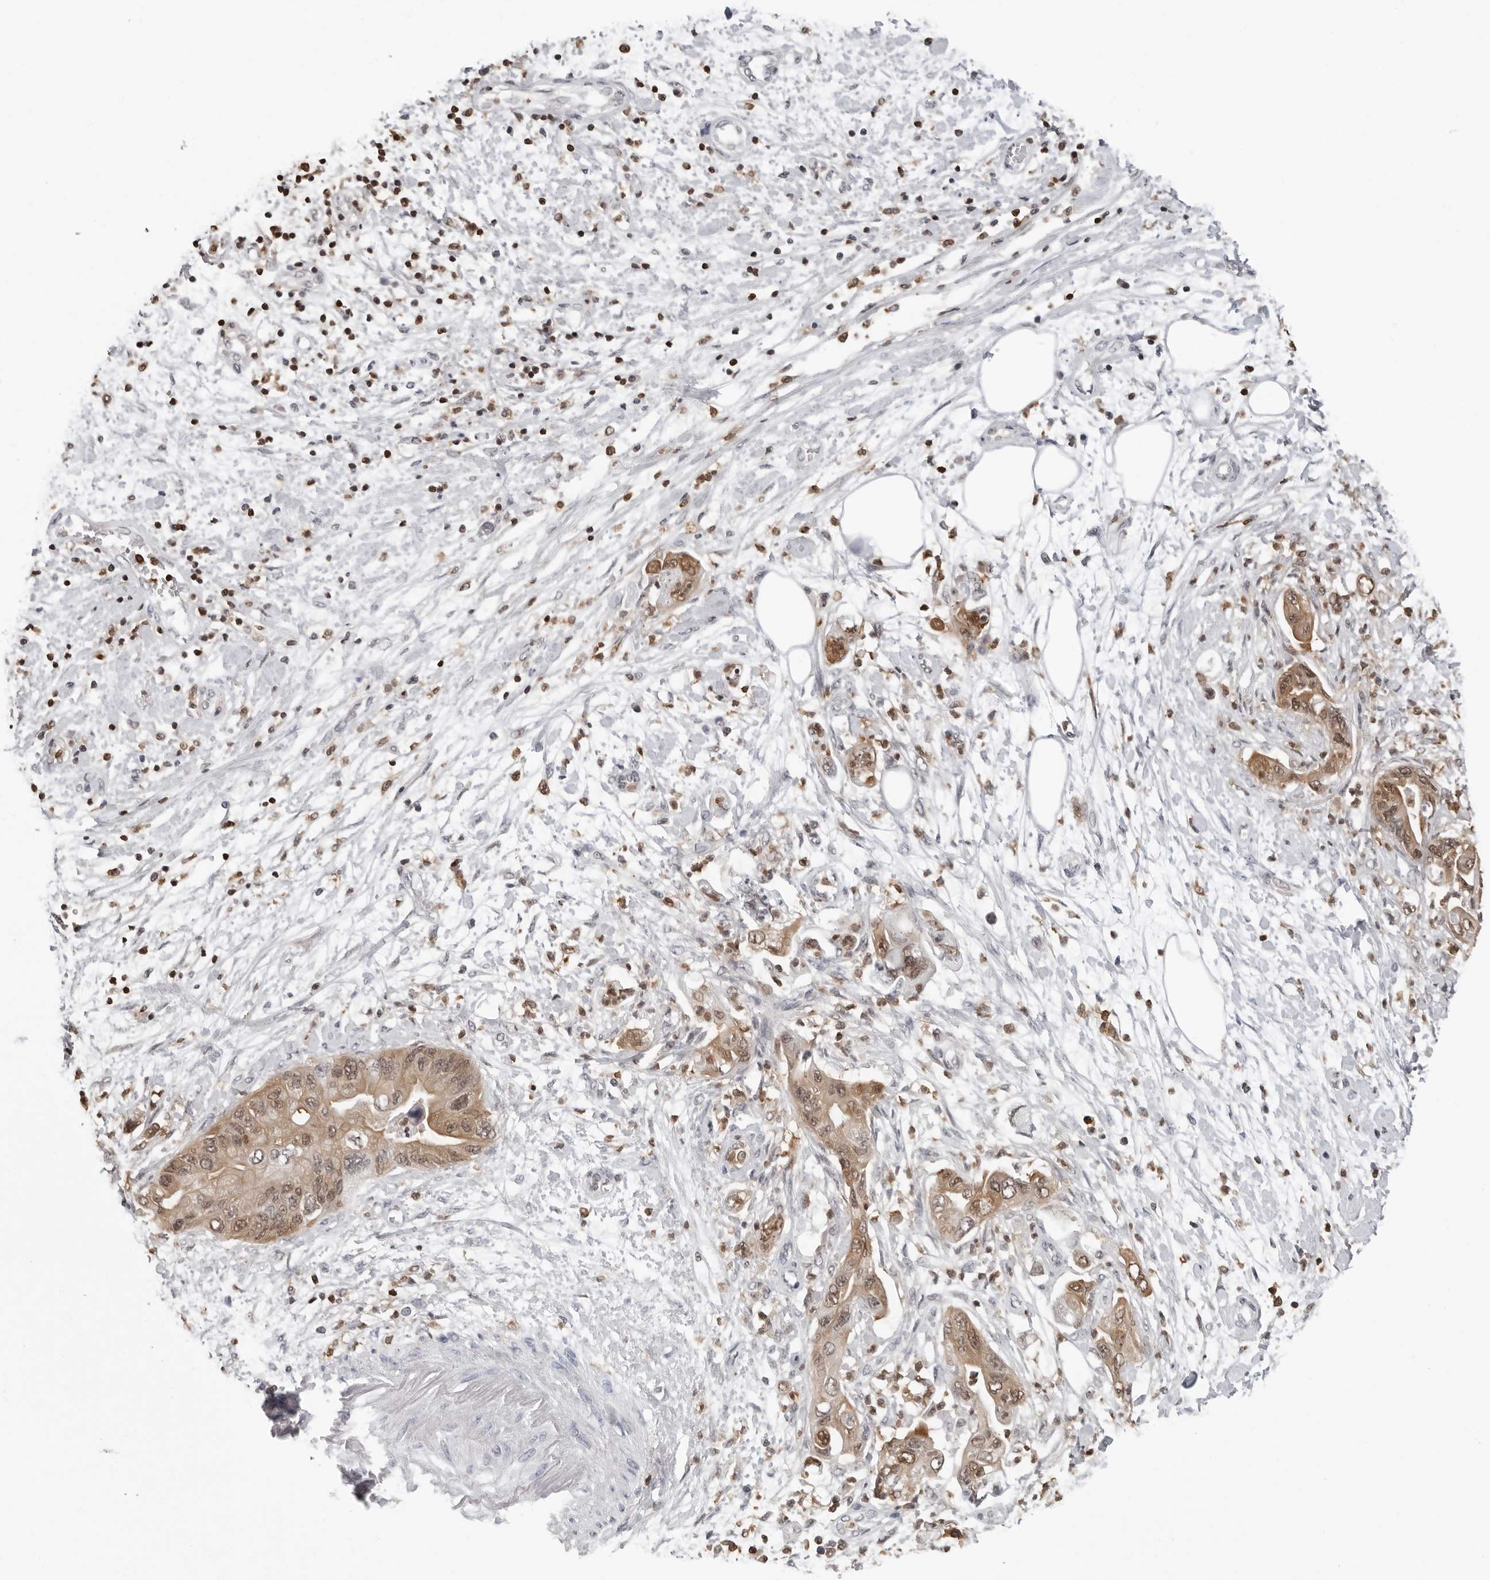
{"staining": {"intensity": "moderate", "quantity": ">75%", "location": "cytoplasmic/membranous,nuclear"}, "tissue": "pancreatic cancer", "cell_type": "Tumor cells", "image_type": "cancer", "snomed": [{"axis": "morphology", "description": "Adenocarcinoma, NOS"}, {"axis": "topography", "description": "Pancreas"}], "caption": "Immunohistochemical staining of pancreatic adenocarcinoma reveals medium levels of moderate cytoplasmic/membranous and nuclear protein expression in approximately >75% of tumor cells.", "gene": "HSPH1", "patient": {"sex": "female", "age": 73}}